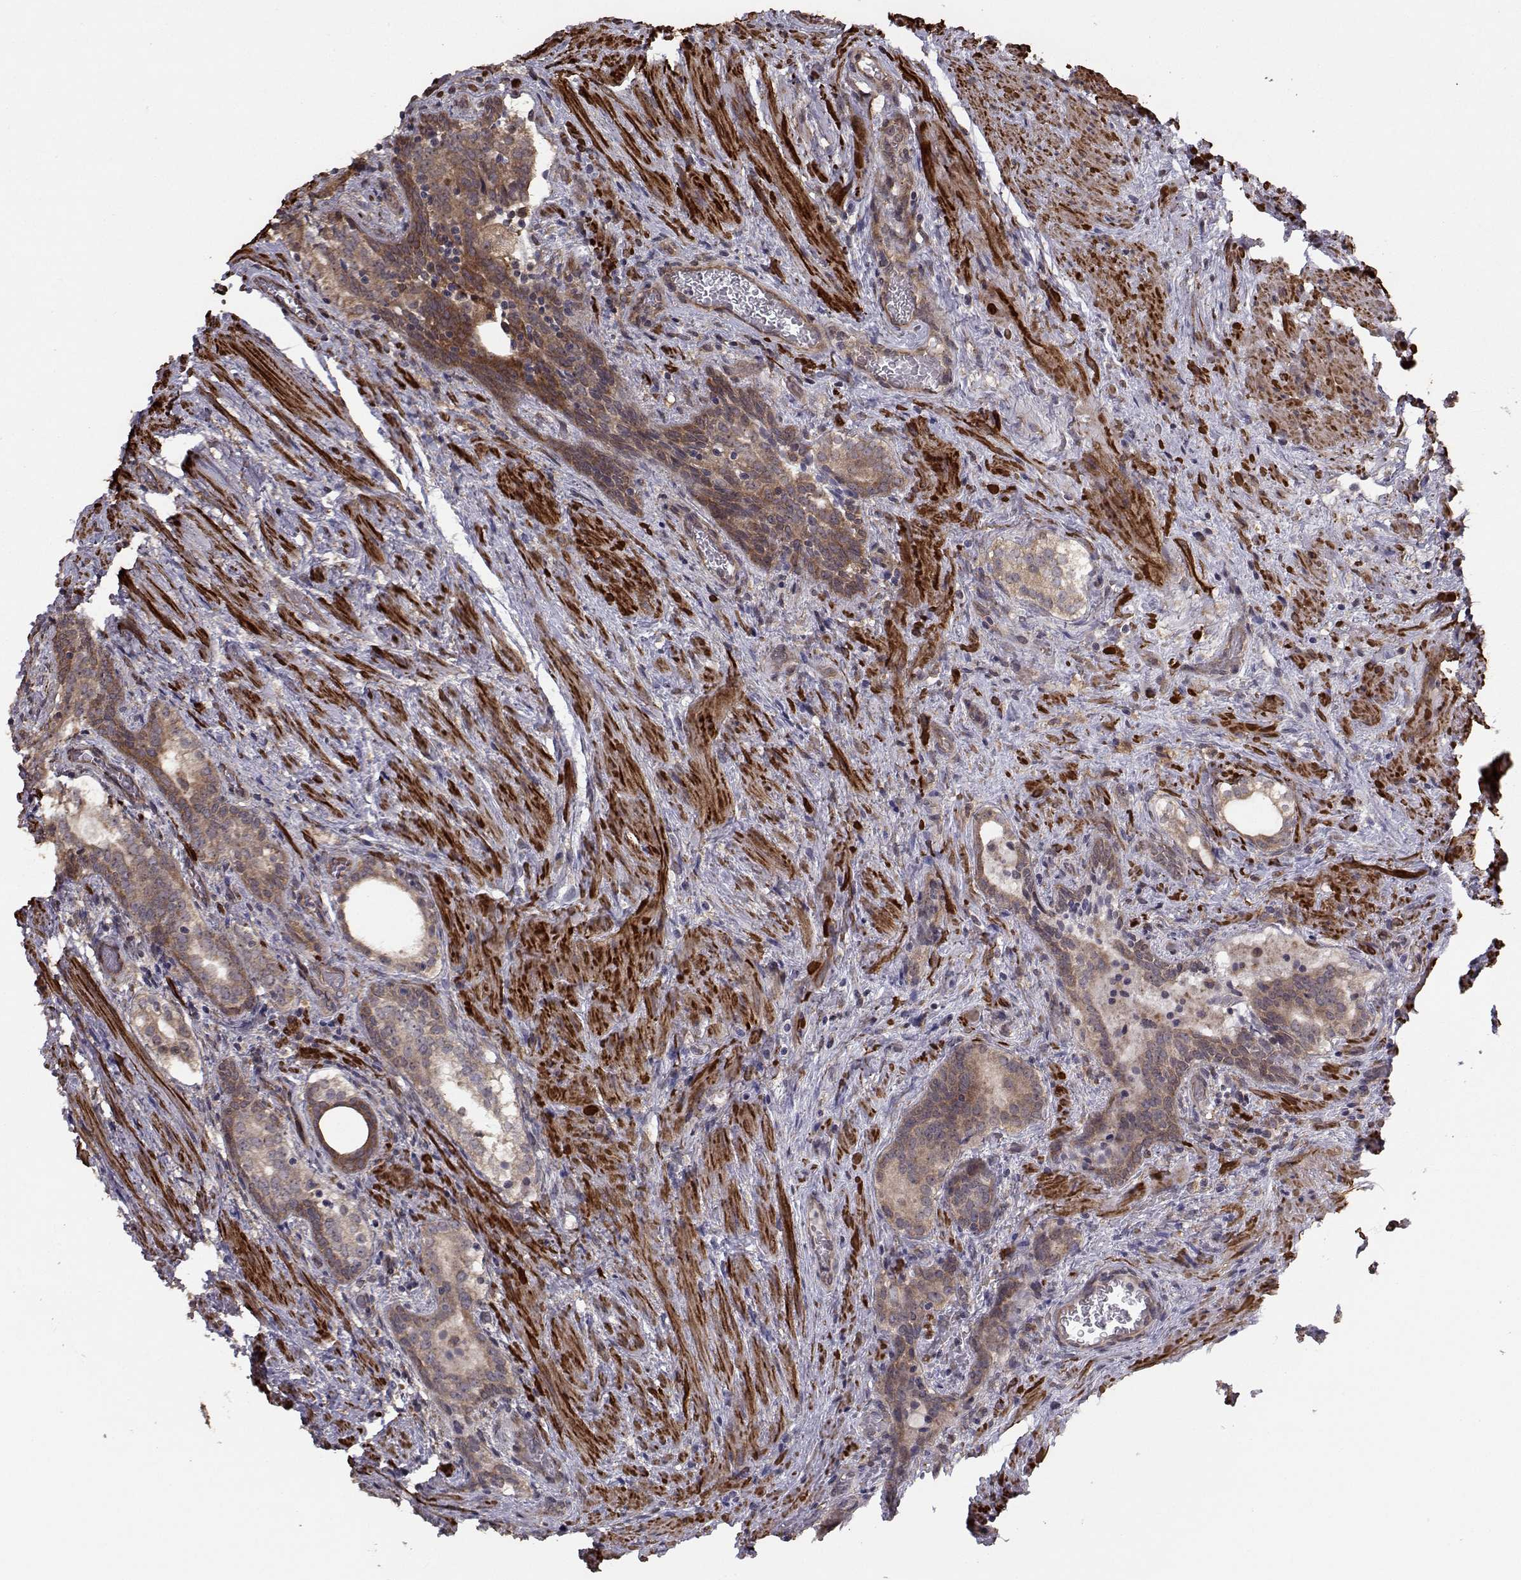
{"staining": {"intensity": "weak", "quantity": ">75%", "location": "cytoplasmic/membranous"}, "tissue": "prostate cancer", "cell_type": "Tumor cells", "image_type": "cancer", "snomed": [{"axis": "morphology", "description": "Adenocarcinoma, NOS"}, {"axis": "morphology", "description": "Adenocarcinoma, High grade"}, {"axis": "topography", "description": "Prostate"}], "caption": "This is an image of immunohistochemistry staining of adenocarcinoma (prostate), which shows weak expression in the cytoplasmic/membranous of tumor cells.", "gene": "TRIP10", "patient": {"sex": "male", "age": 61}}